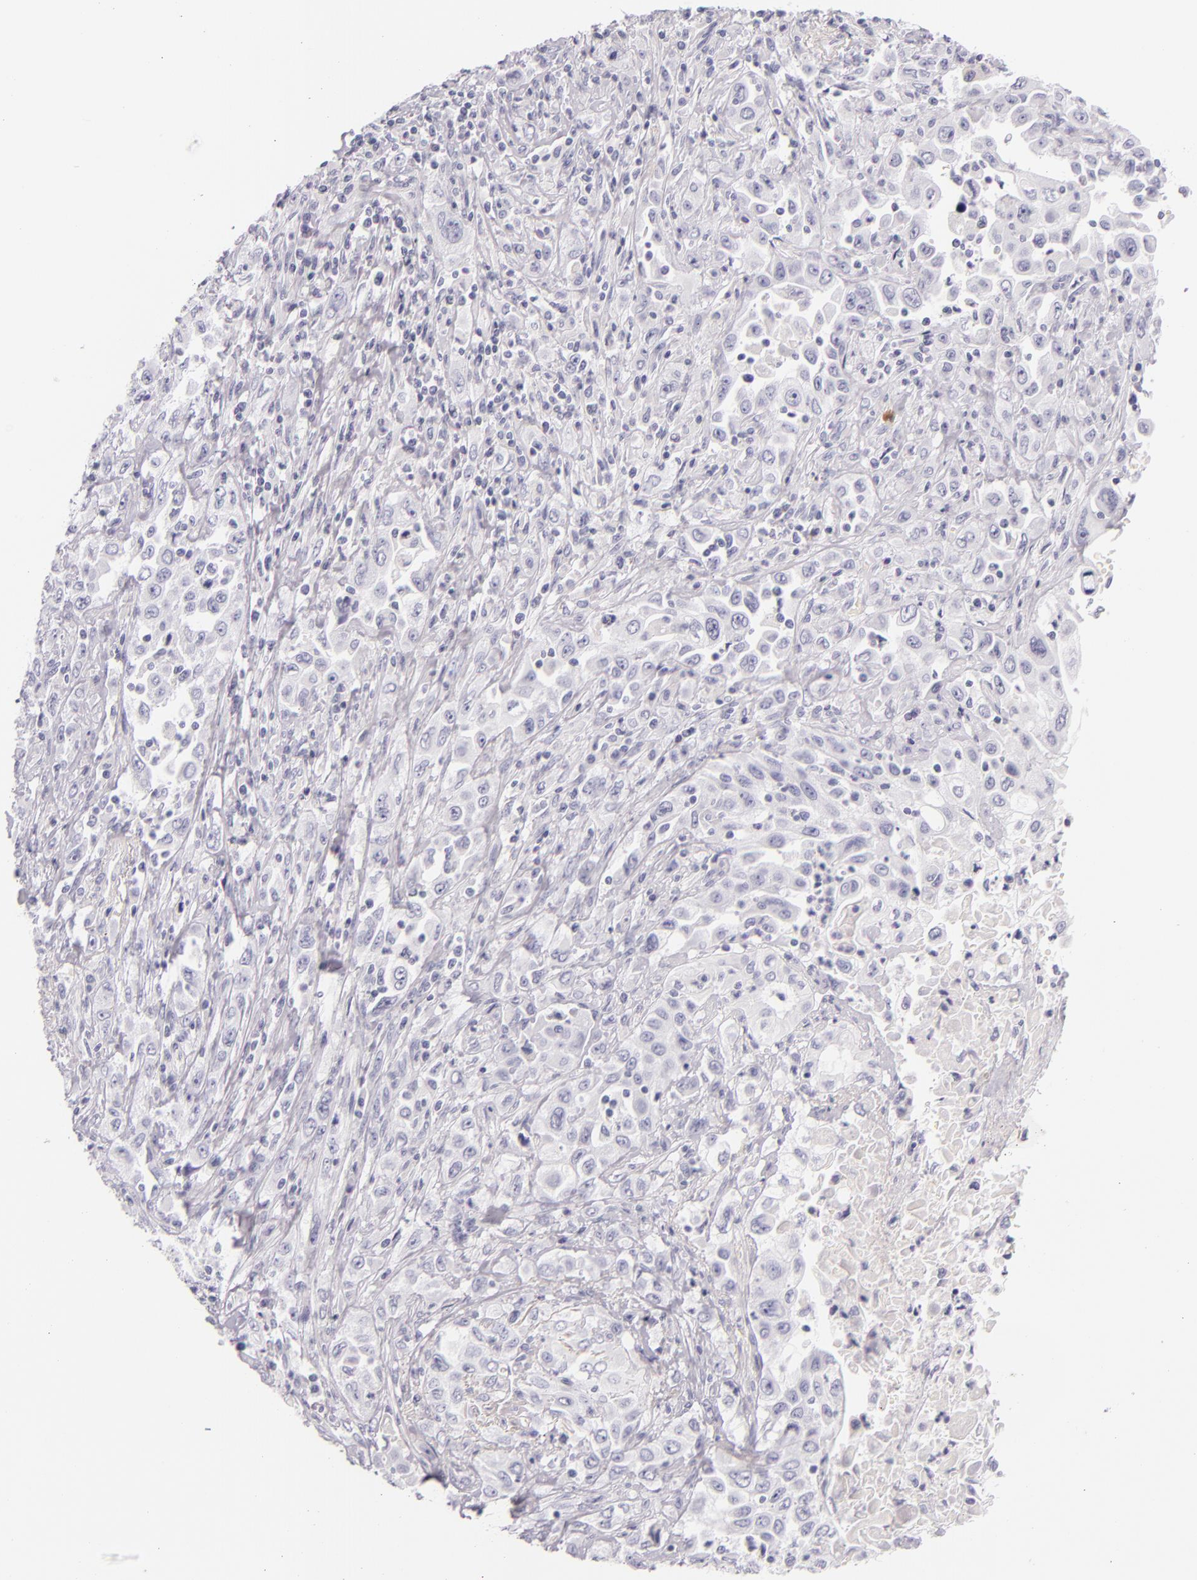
{"staining": {"intensity": "negative", "quantity": "none", "location": "none"}, "tissue": "pancreatic cancer", "cell_type": "Tumor cells", "image_type": "cancer", "snomed": [{"axis": "morphology", "description": "Adenocarcinoma, NOS"}, {"axis": "topography", "description": "Pancreas"}], "caption": "The micrograph displays no significant positivity in tumor cells of adenocarcinoma (pancreatic).", "gene": "INA", "patient": {"sex": "male", "age": 70}}